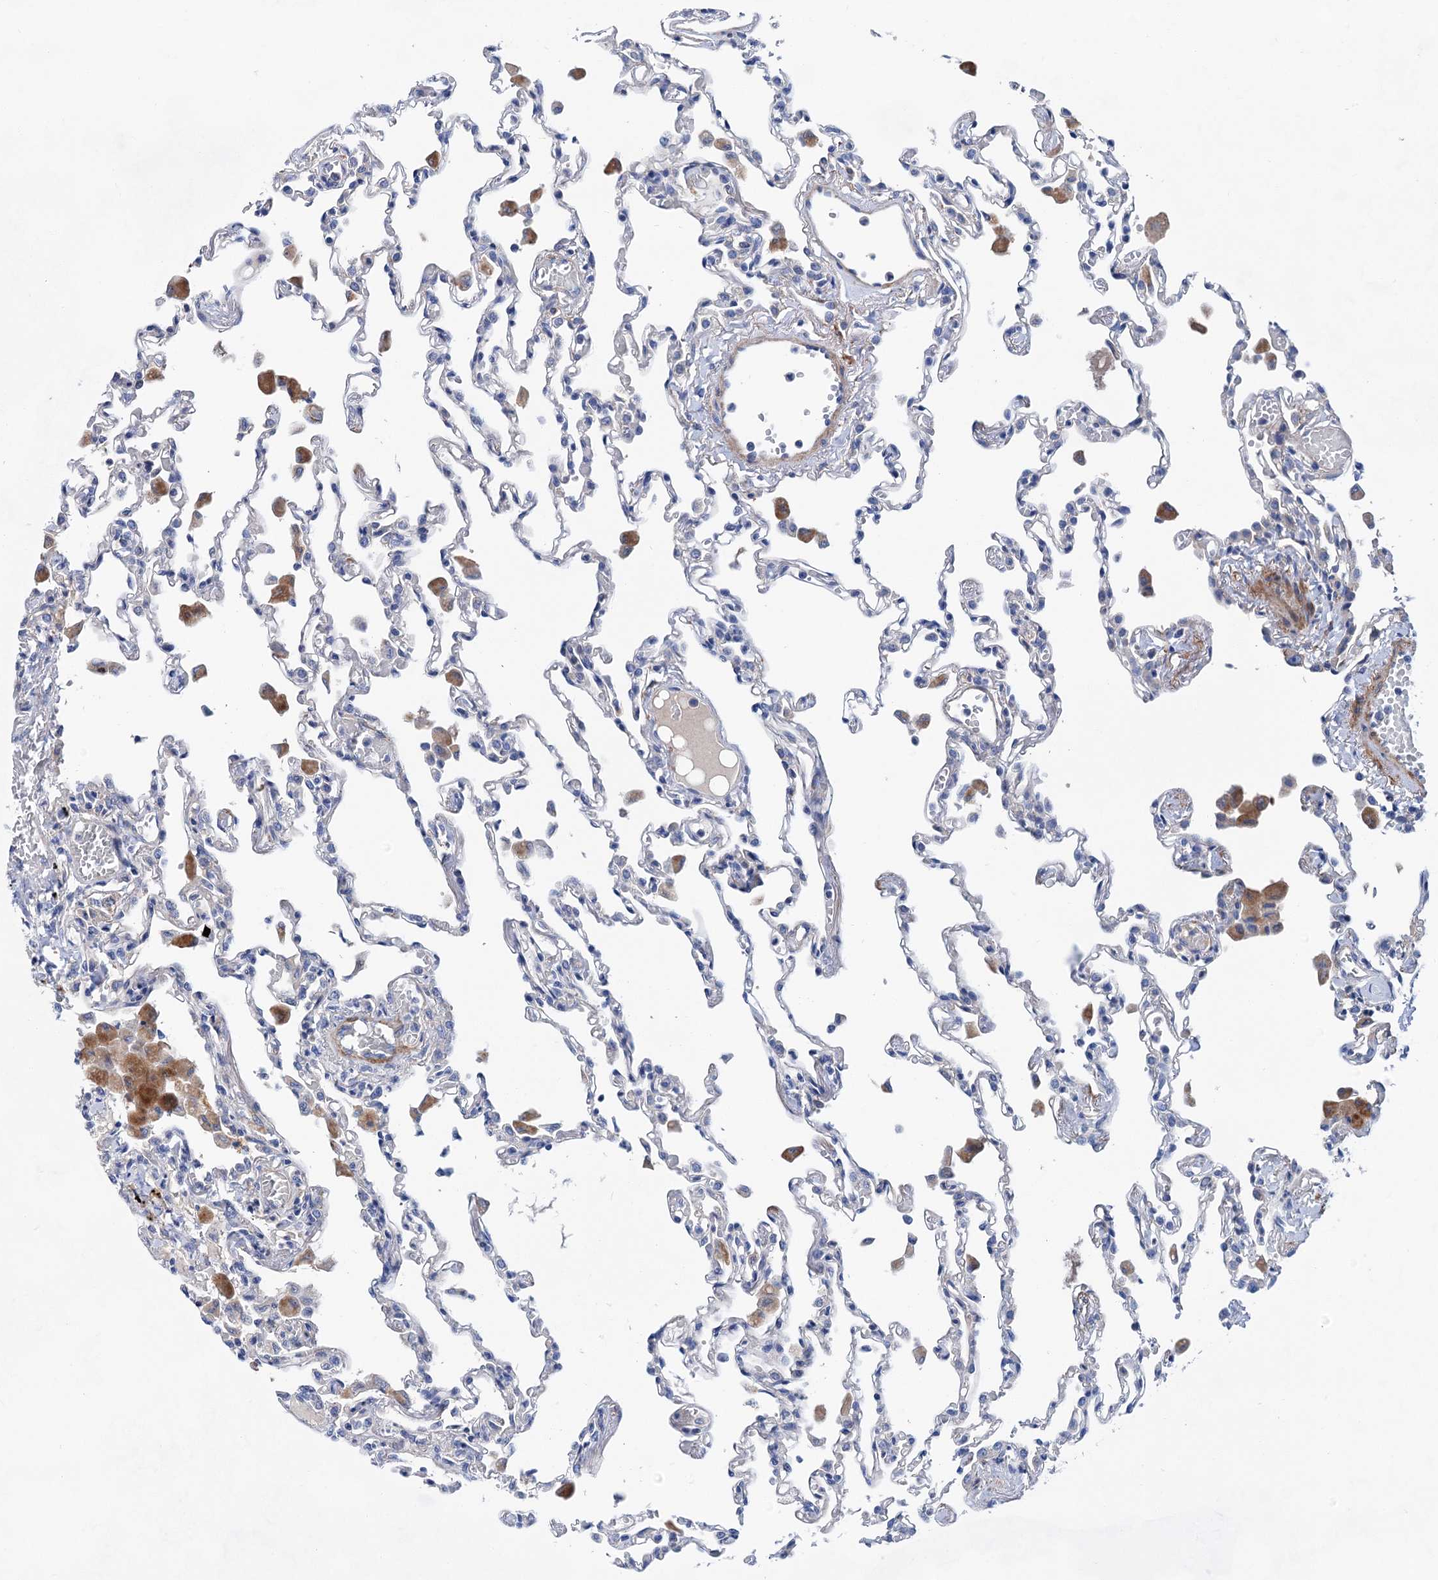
{"staining": {"intensity": "negative", "quantity": "none", "location": "none"}, "tissue": "lung", "cell_type": "Alveolar cells", "image_type": "normal", "snomed": [{"axis": "morphology", "description": "Normal tissue, NOS"}, {"axis": "topography", "description": "Bronchus"}, {"axis": "topography", "description": "Lung"}], "caption": "Immunohistochemistry micrograph of benign lung stained for a protein (brown), which demonstrates no expression in alveolar cells.", "gene": "GPR155", "patient": {"sex": "female", "age": 49}}